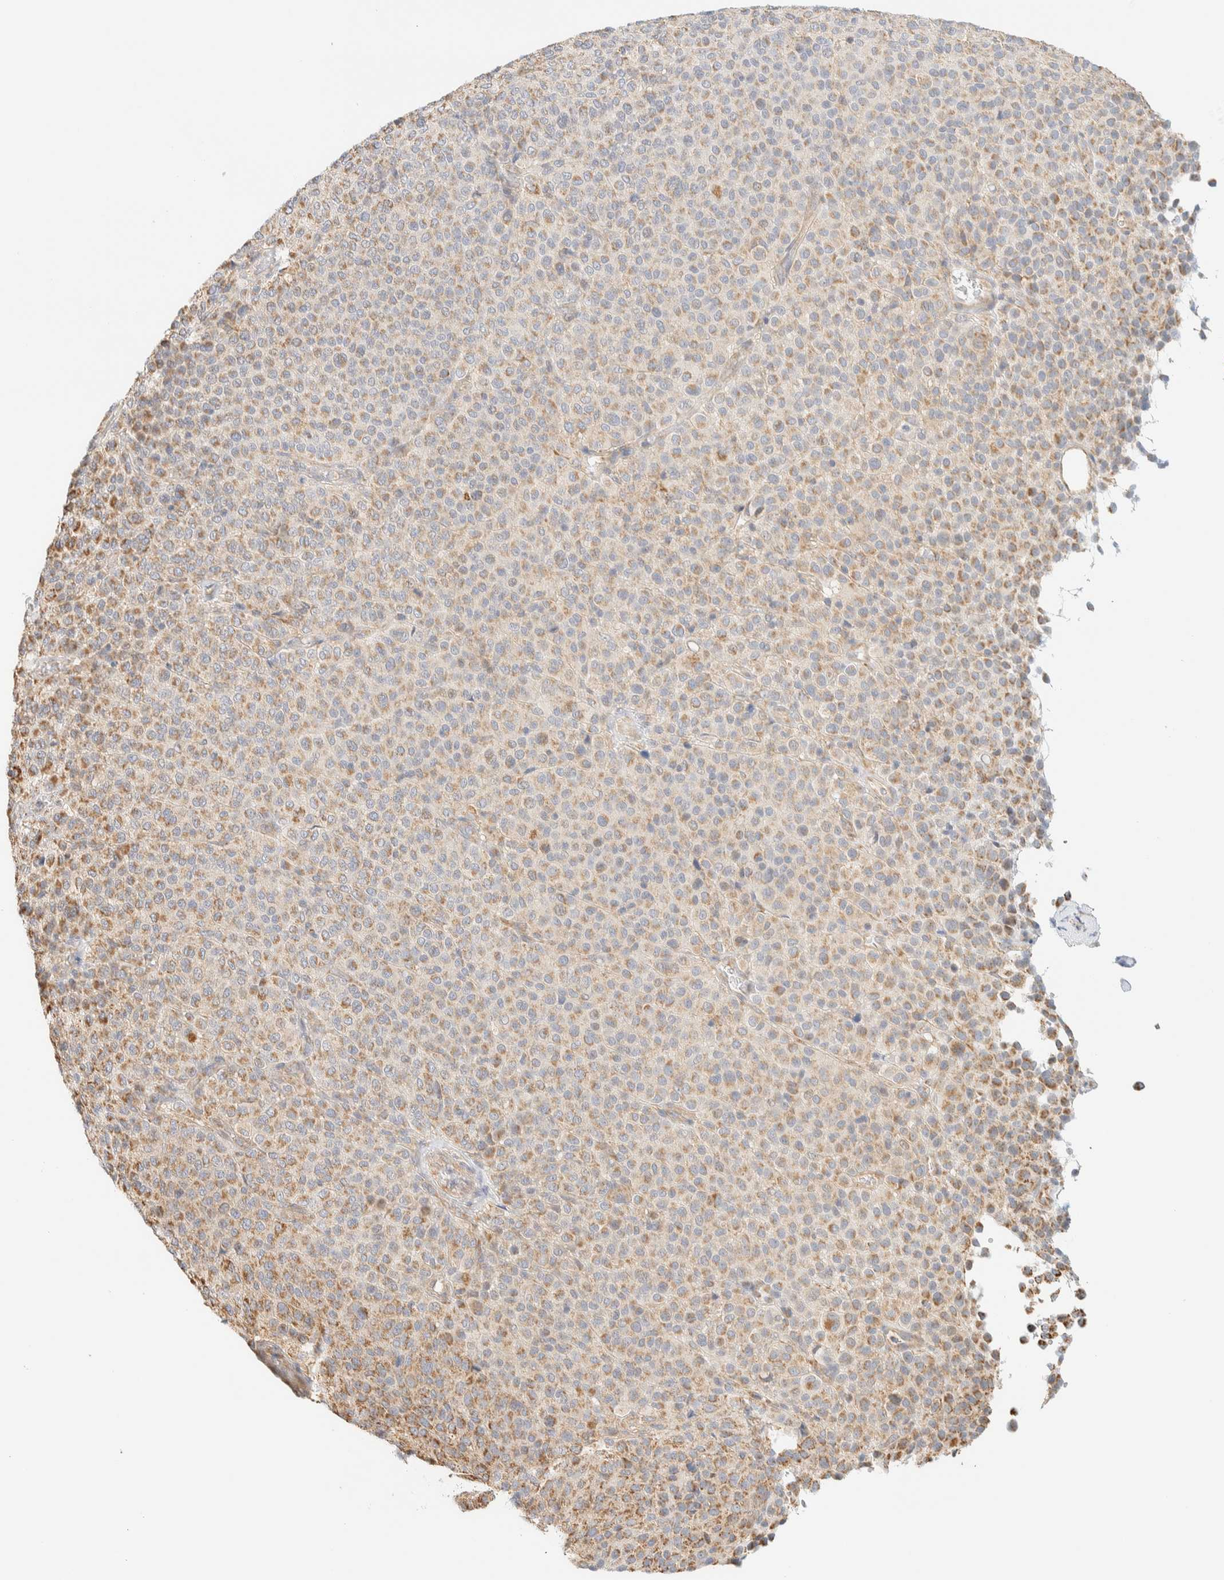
{"staining": {"intensity": "moderate", "quantity": ">75%", "location": "cytoplasmic/membranous"}, "tissue": "melanoma", "cell_type": "Tumor cells", "image_type": "cancer", "snomed": [{"axis": "morphology", "description": "Malignant melanoma, Metastatic site"}, {"axis": "topography", "description": "Pancreas"}], "caption": "A high-resolution histopathology image shows immunohistochemistry (IHC) staining of melanoma, which demonstrates moderate cytoplasmic/membranous expression in approximately >75% of tumor cells.", "gene": "APBB2", "patient": {"sex": "female", "age": 30}}